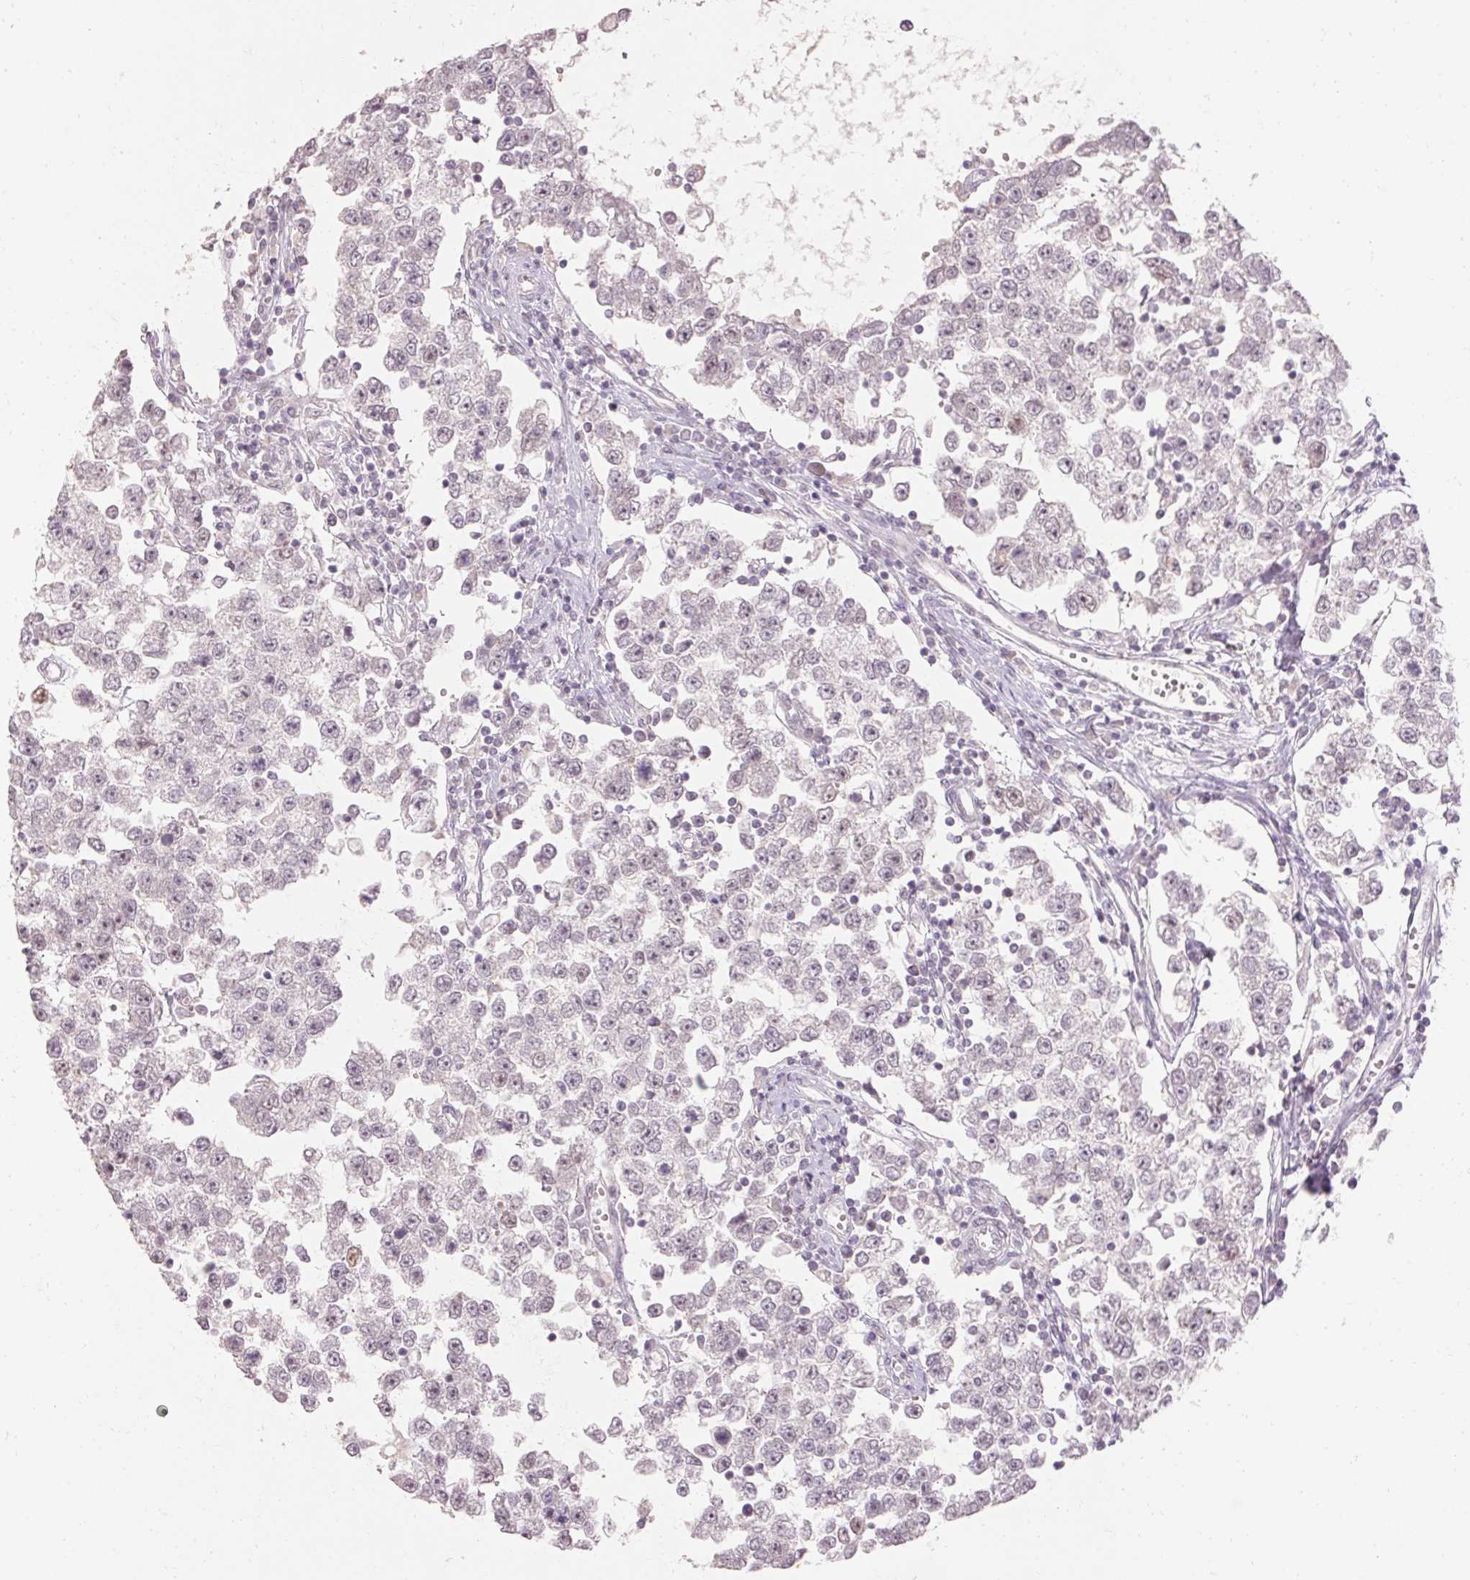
{"staining": {"intensity": "weak", "quantity": "<25%", "location": "nuclear"}, "tissue": "testis cancer", "cell_type": "Tumor cells", "image_type": "cancer", "snomed": [{"axis": "morphology", "description": "Seminoma, NOS"}, {"axis": "topography", "description": "Testis"}], "caption": "Human testis seminoma stained for a protein using immunohistochemistry demonstrates no staining in tumor cells.", "gene": "SKP2", "patient": {"sex": "male", "age": 34}}